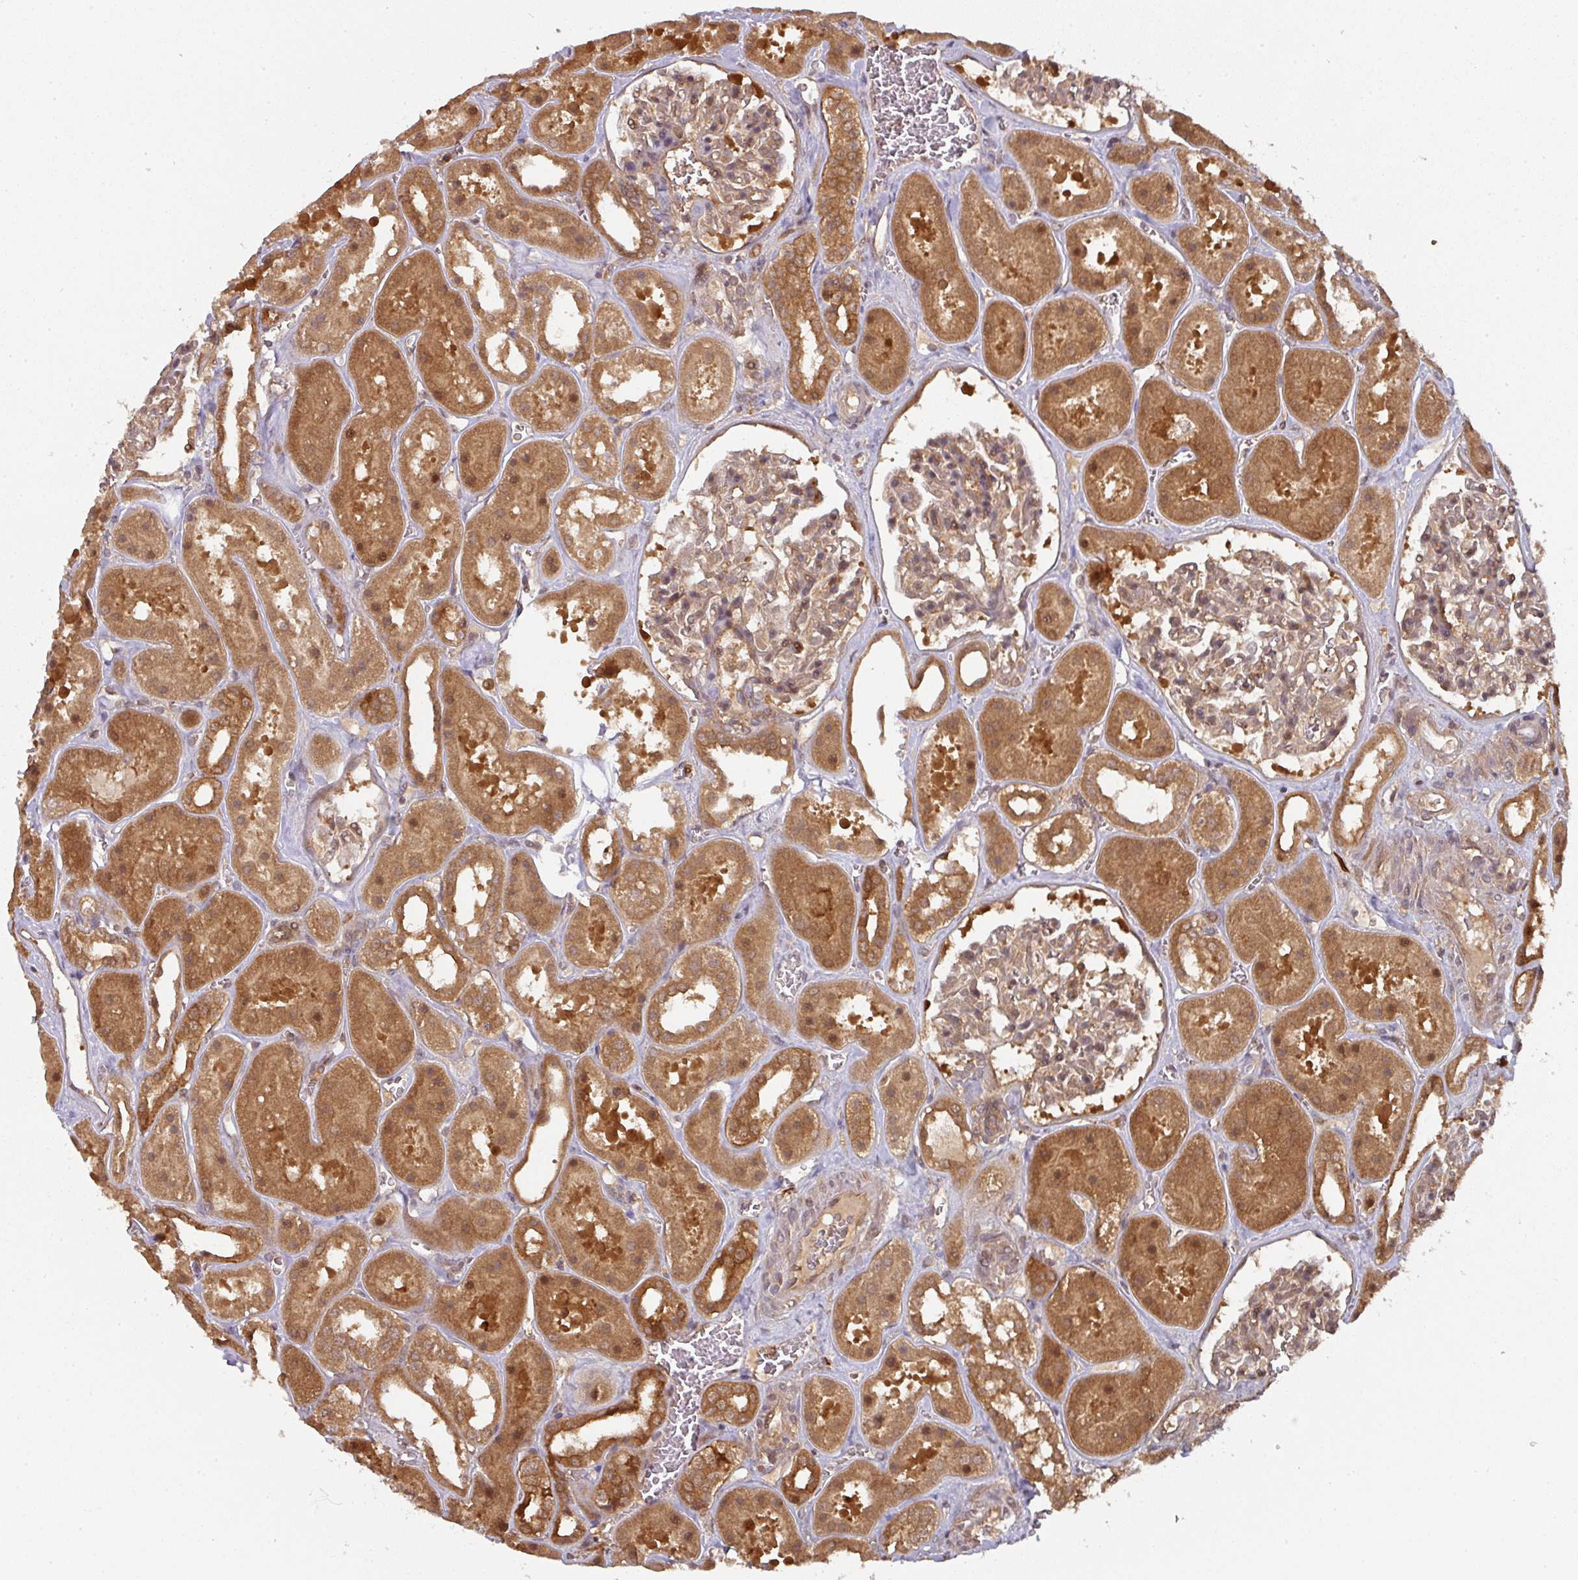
{"staining": {"intensity": "moderate", "quantity": ">75%", "location": "cytoplasmic/membranous"}, "tissue": "kidney", "cell_type": "Cells in glomeruli", "image_type": "normal", "snomed": [{"axis": "morphology", "description": "Normal tissue, NOS"}, {"axis": "topography", "description": "Kidney"}], "caption": "A high-resolution micrograph shows IHC staining of benign kidney, which demonstrates moderate cytoplasmic/membranous positivity in about >75% of cells in glomeruli.", "gene": "EIF4EBP2", "patient": {"sex": "female", "age": 41}}